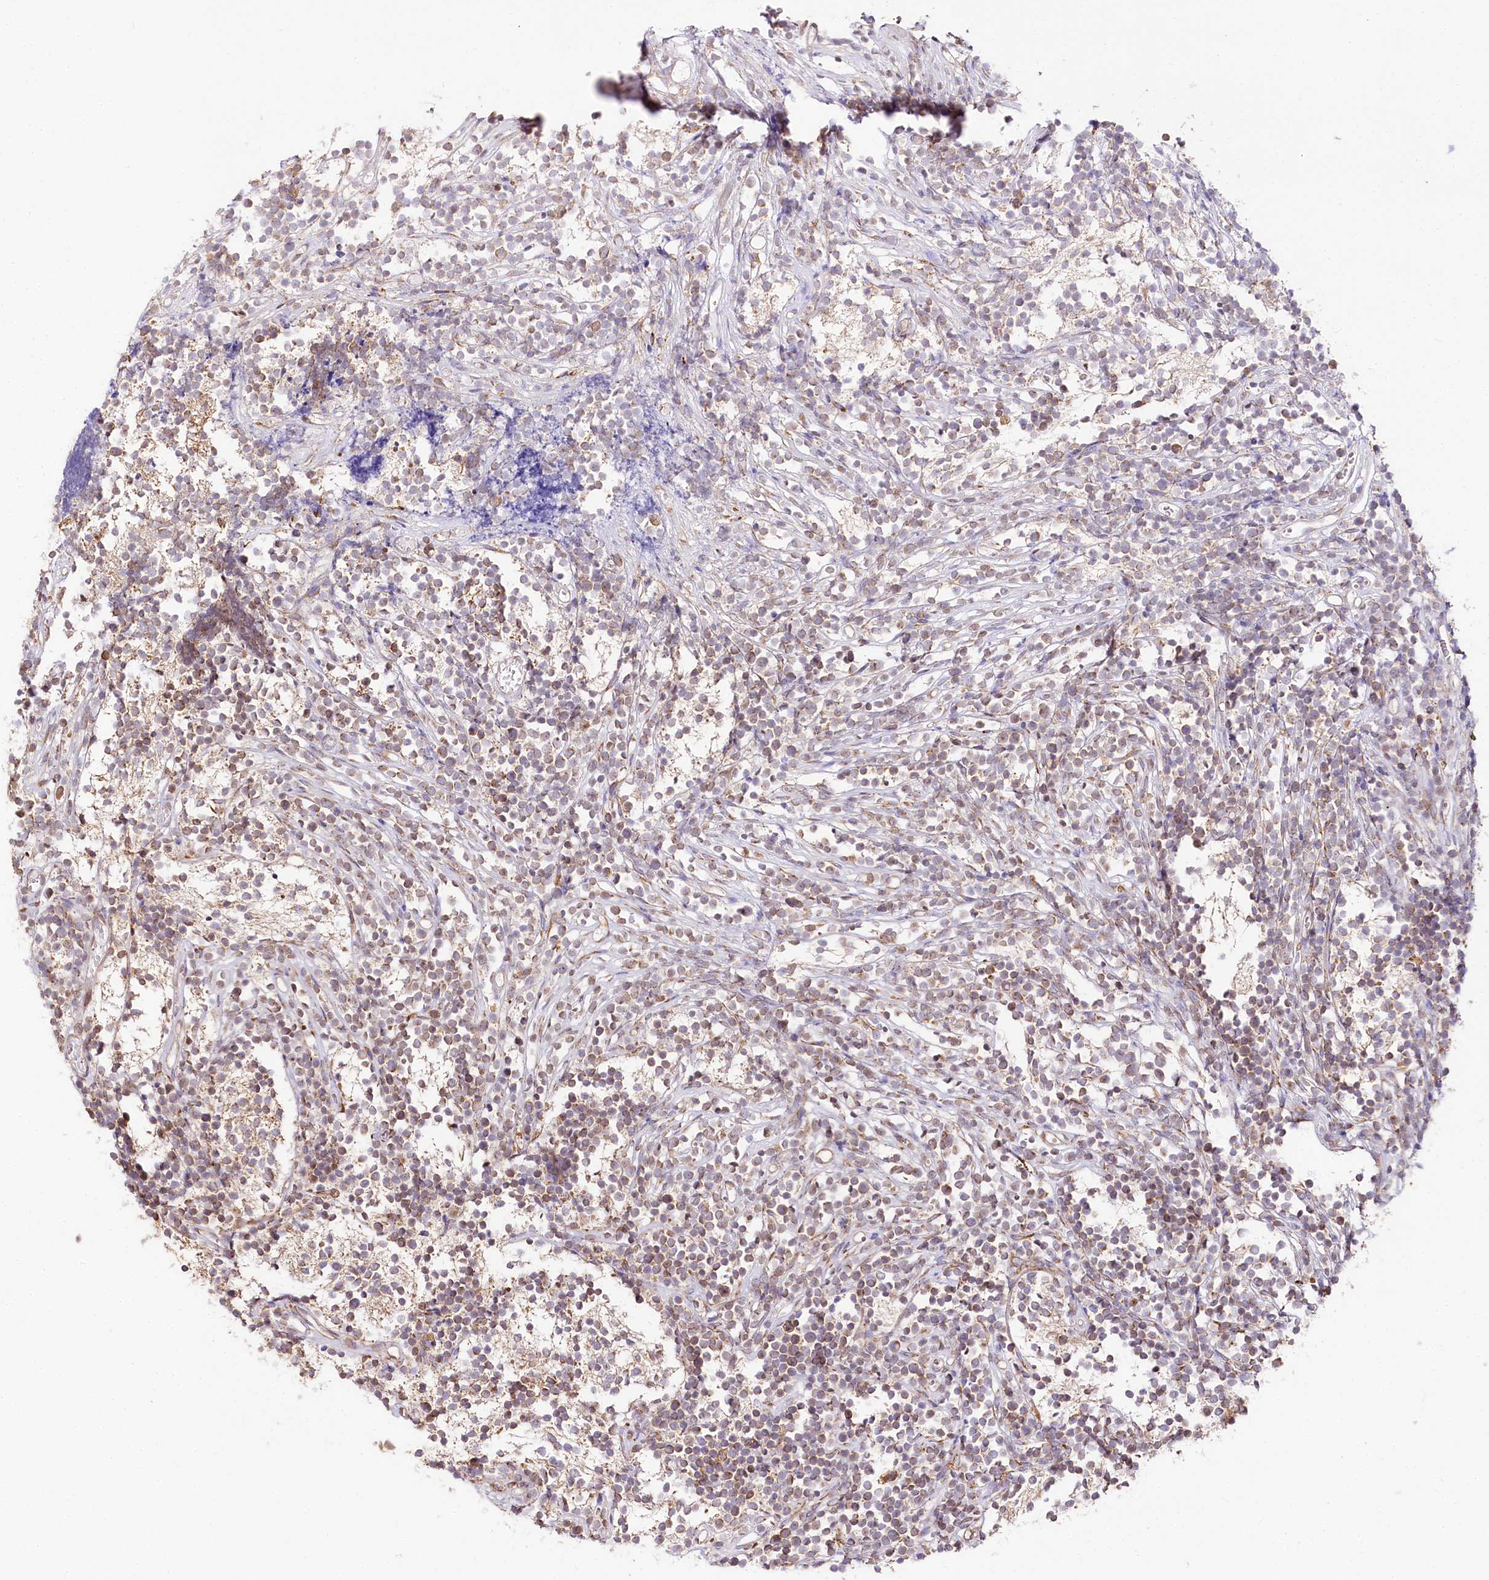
{"staining": {"intensity": "moderate", "quantity": "25%-75%", "location": "cytoplasmic/membranous"}, "tissue": "glioma", "cell_type": "Tumor cells", "image_type": "cancer", "snomed": [{"axis": "morphology", "description": "Glioma, malignant, Low grade"}, {"axis": "topography", "description": "Brain"}], "caption": "Tumor cells reveal medium levels of moderate cytoplasmic/membranous expression in approximately 25%-75% of cells in glioma.", "gene": "CNPY2", "patient": {"sex": "female", "age": 1}}